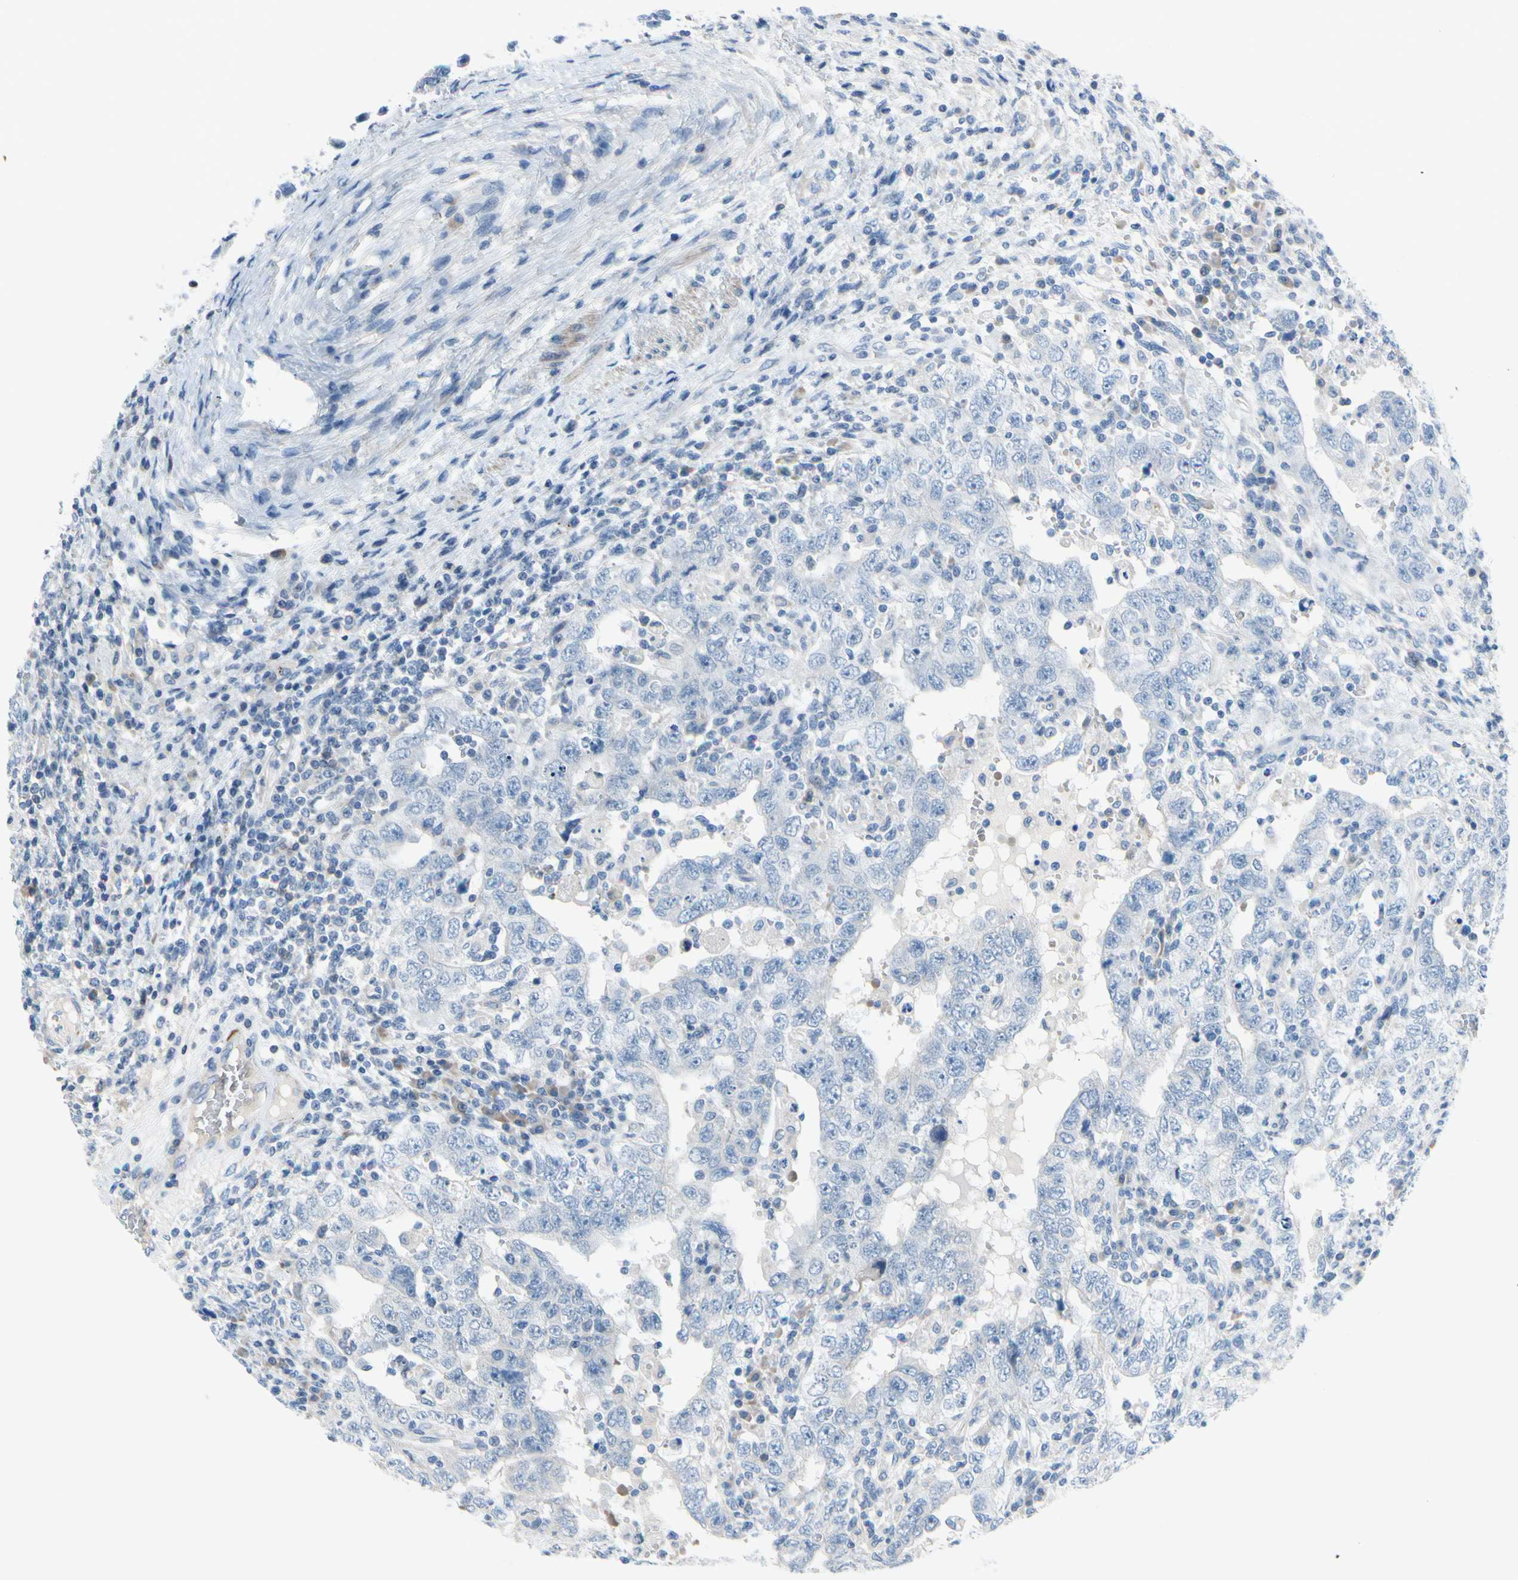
{"staining": {"intensity": "negative", "quantity": "none", "location": "none"}, "tissue": "testis cancer", "cell_type": "Tumor cells", "image_type": "cancer", "snomed": [{"axis": "morphology", "description": "Carcinoma, Embryonal, NOS"}, {"axis": "topography", "description": "Testis"}], "caption": "High magnification brightfield microscopy of testis embryonal carcinoma stained with DAB (3,3'-diaminobenzidine) (brown) and counterstained with hematoxylin (blue): tumor cells show no significant expression.", "gene": "FCER2", "patient": {"sex": "male", "age": 26}}